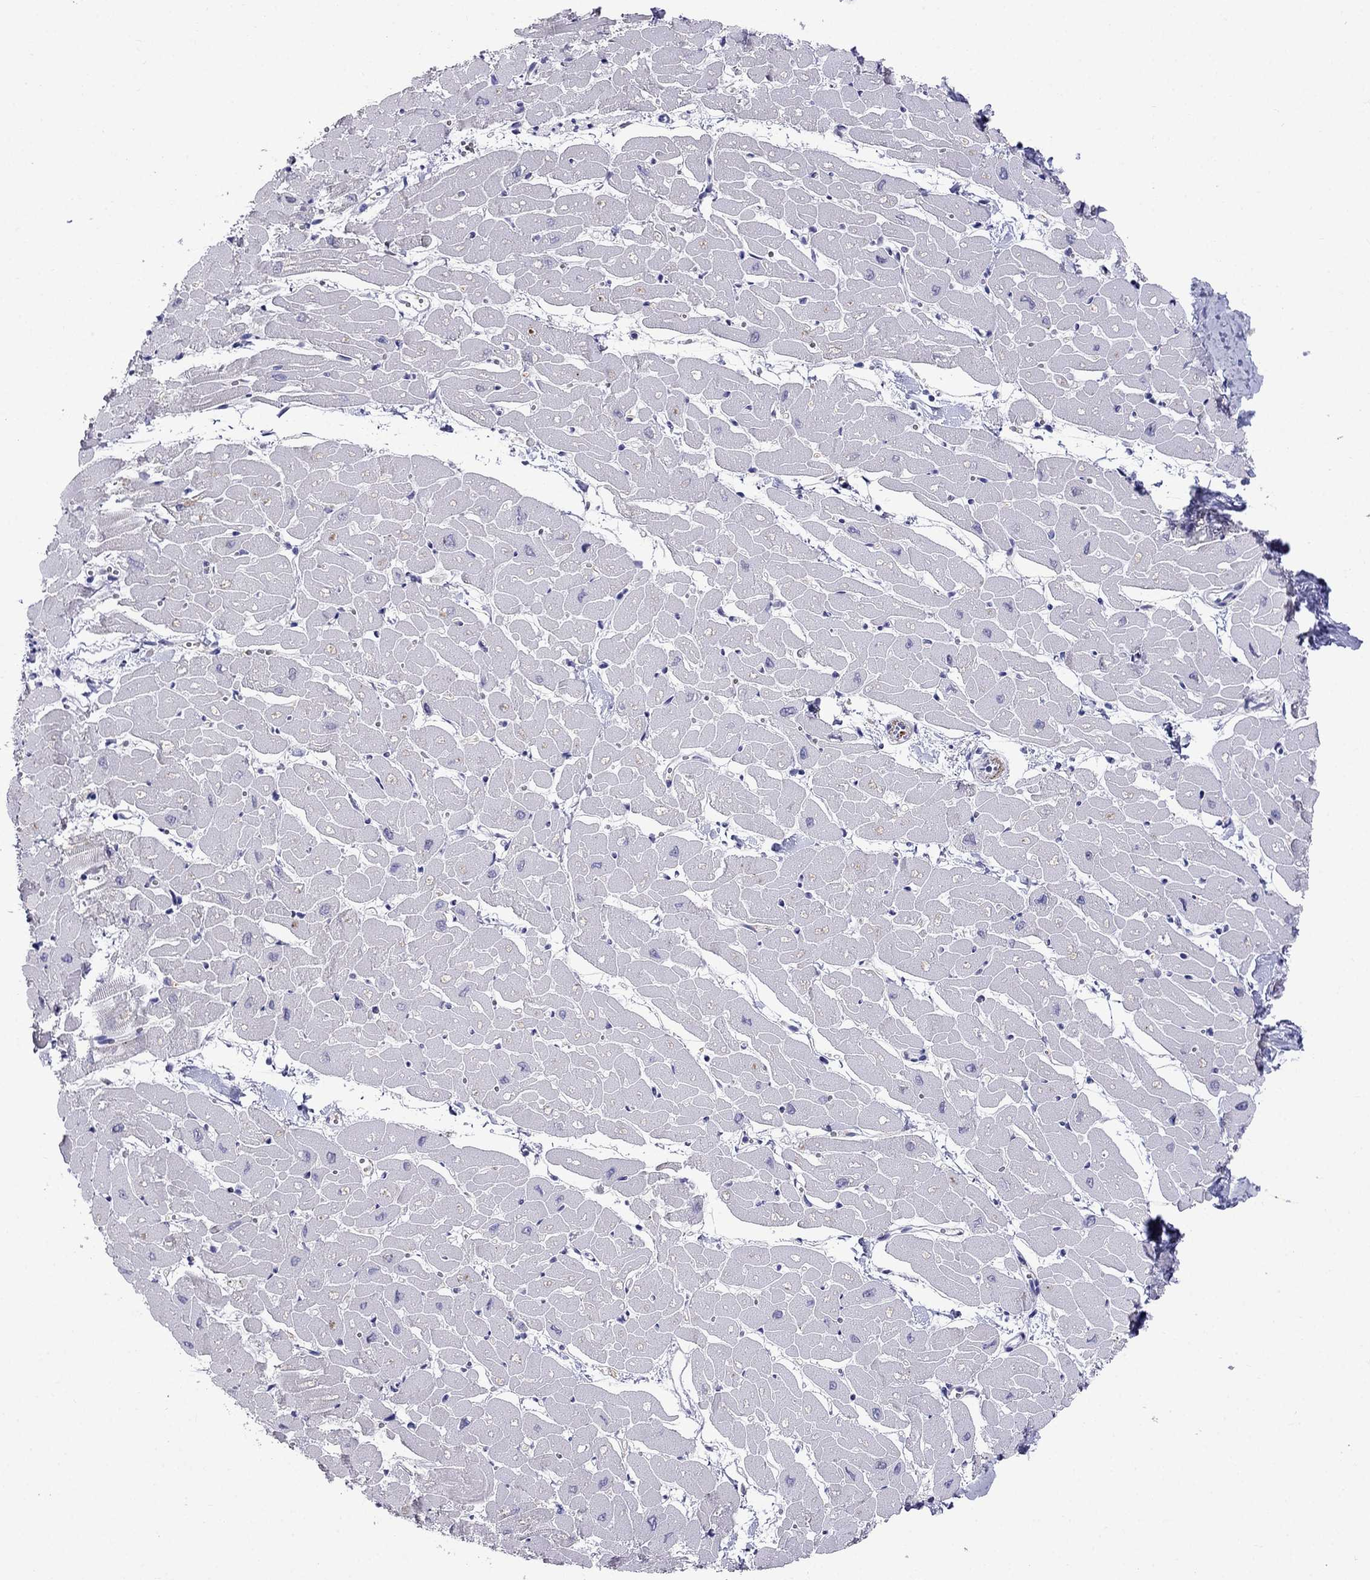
{"staining": {"intensity": "negative", "quantity": "none", "location": "none"}, "tissue": "heart muscle", "cell_type": "Cardiomyocytes", "image_type": "normal", "snomed": [{"axis": "morphology", "description": "Normal tissue, NOS"}, {"axis": "topography", "description": "Heart"}], "caption": "IHC of benign heart muscle shows no positivity in cardiomyocytes.", "gene": "MGP", "patient": {"sex": "male", "age": 57}}